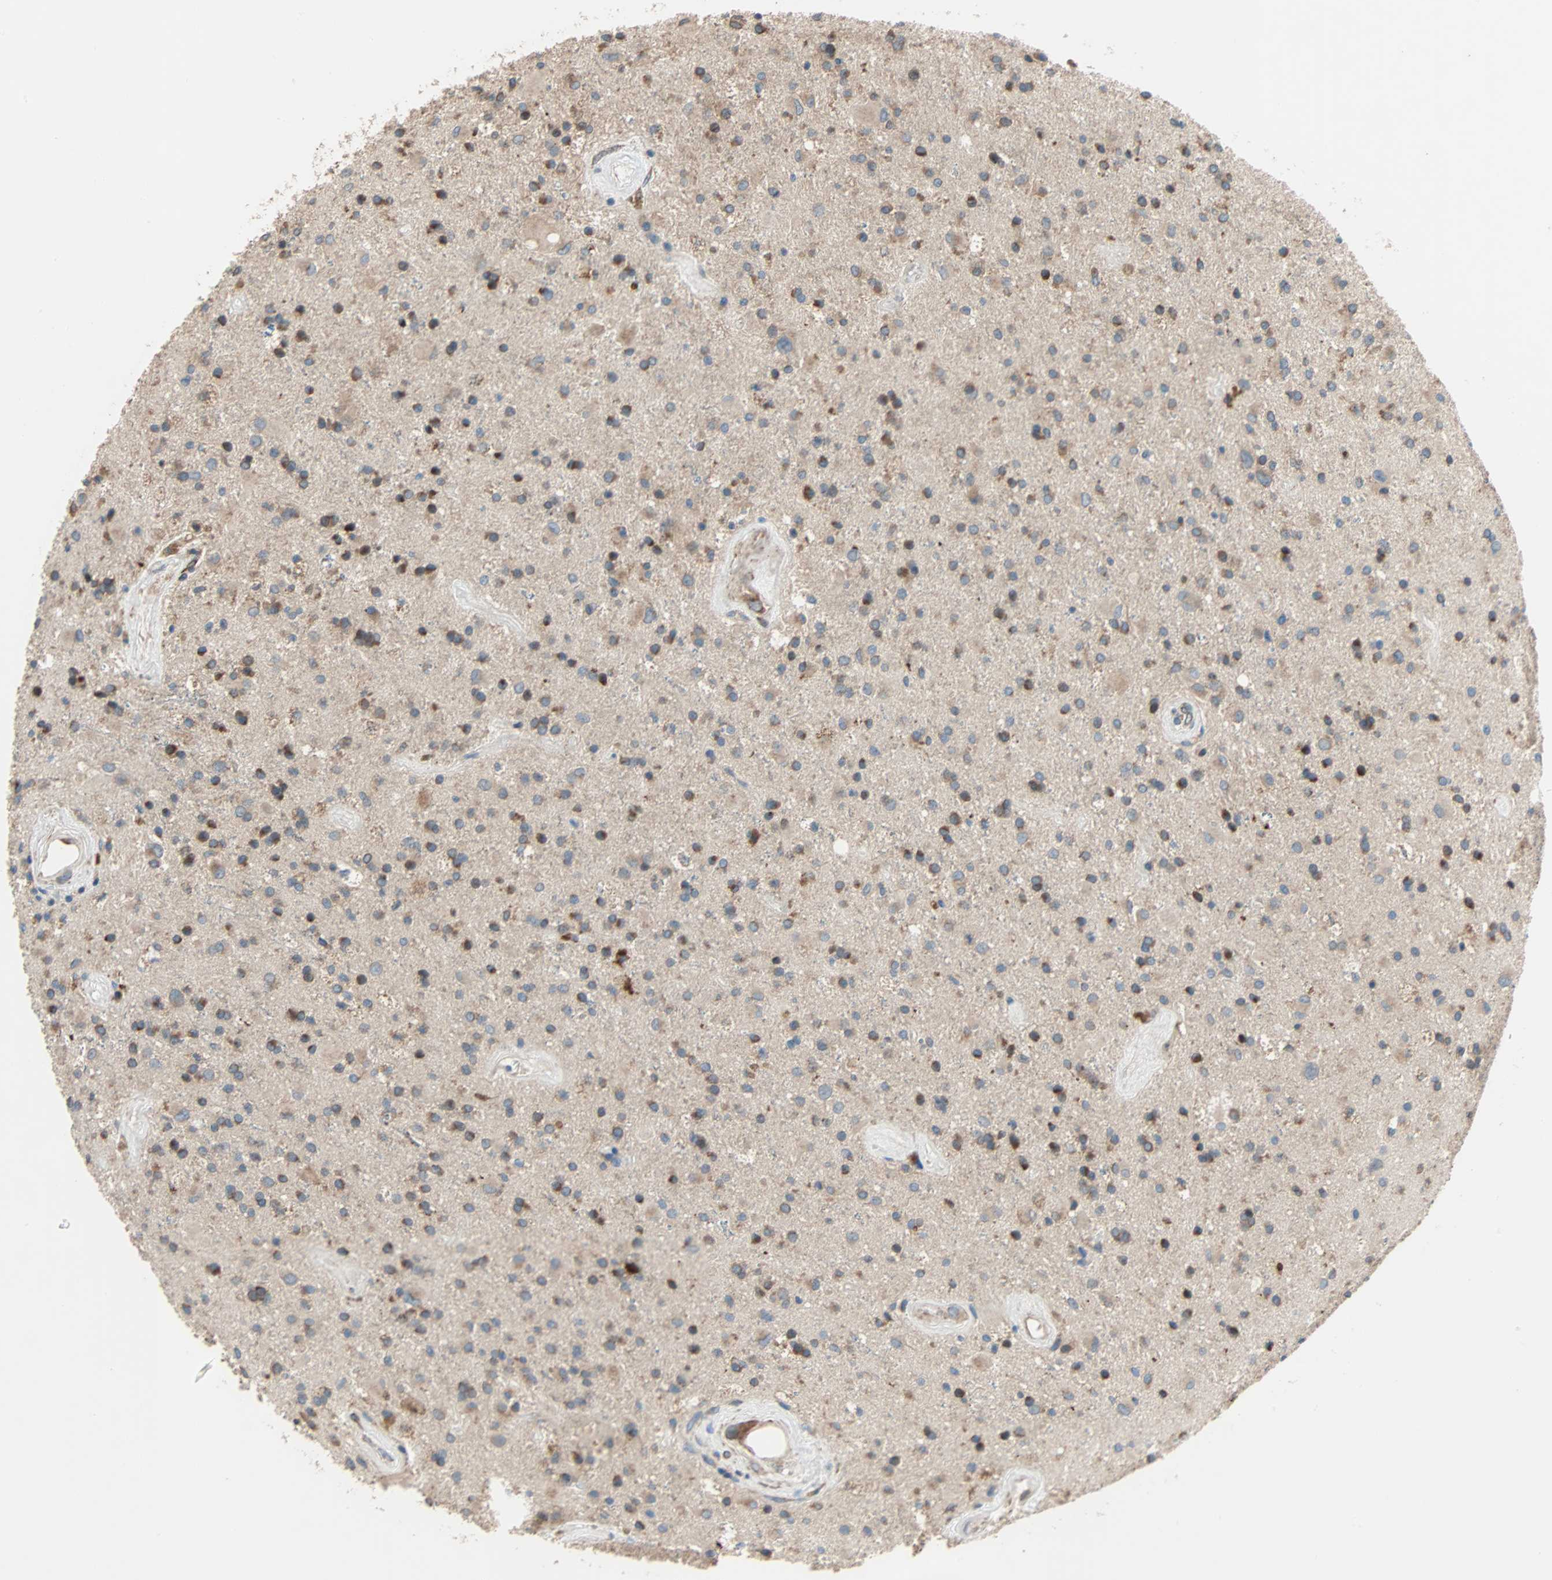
{"staining": {"intensity": "strong", "quantity": "25%-75%", "location": "cytoplasmic/membranous"}, "tissue": "glioma", "cell_type": "Tumor cells", "image_type": "cancer", "snomed": [{"axis": "morphology", "description": "Glioma, malignant, Low grade"}, {"axis": "topography", "description": "Brain"}], "caption": "A photomicrograph of malignant glioma (low-grade) stained for a protein reveals strong cytoplasmic/membranous brown staining in tumor cells. (DAB IHC with brightfield microscopy, high magnification).", "gene": "XYLT1", "patient": {"sex": "male", "age": 58}}